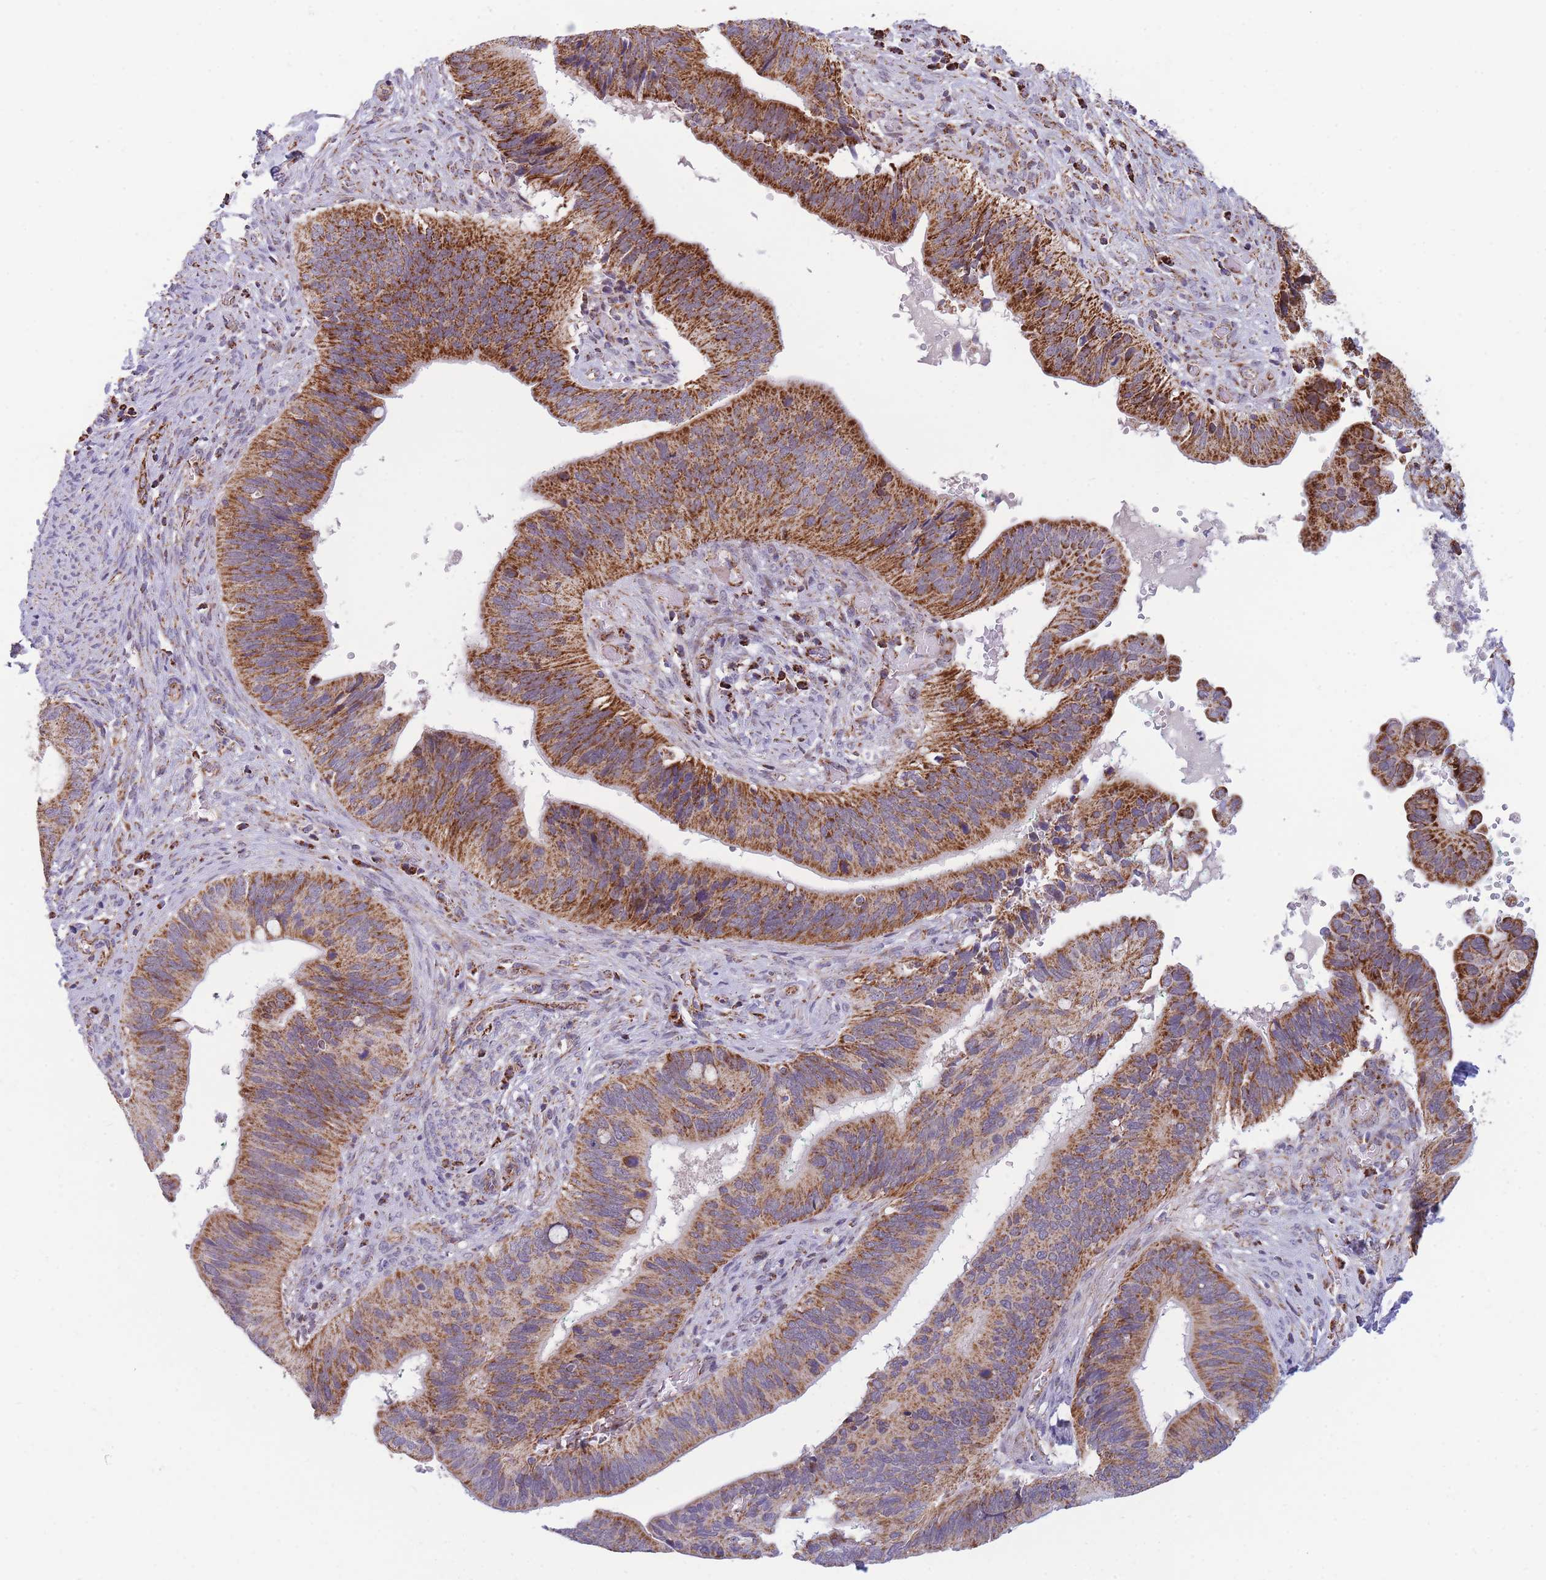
{"staining": {"intensity": "strong", "quantity": ">75%", "location": "cytoplasmic/membranous"}, "tissue": "cervical cancer", "cell_type": "Tumor cells", "image_type": "cancer", "snomed": [{"axis": "morphology", "description": "Adenocarcinoma, NOS"}, {"axis": "topography", "description": "Cervix"}], "caption": "Immunohistochemistry (IHC) (DAB (3,3'-diaminobenzidine)) staining of cervical cancer (adenocarcinoma) exhibits strong cytoplasmic/membranous protein expression in approximately >75% of tumor cells.", "gene": "DDX49", "patient": {"sex": "female", "age": 42}}